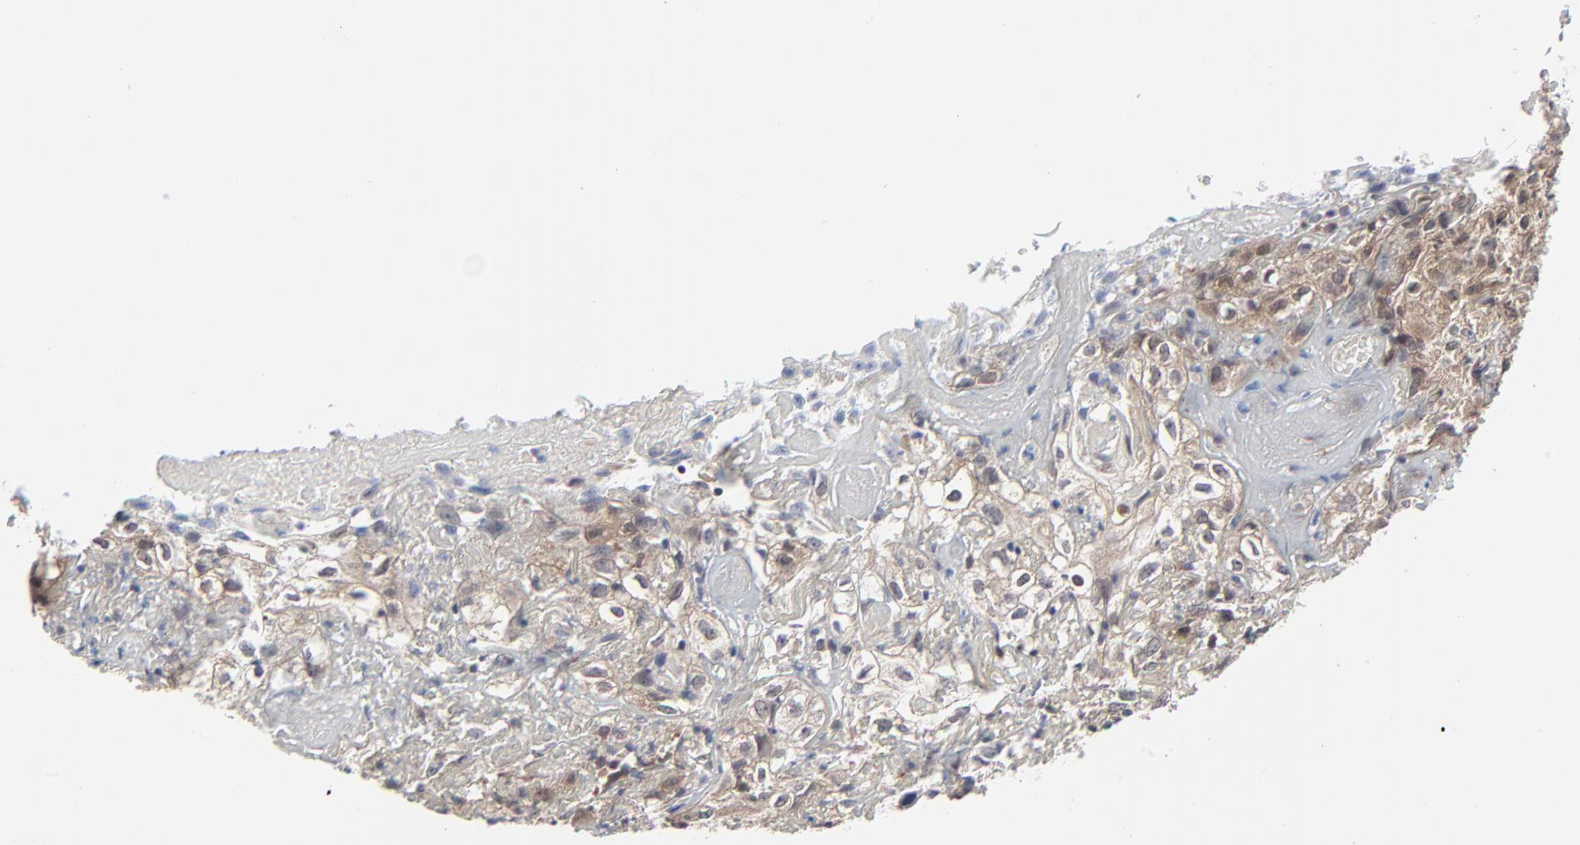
{"staining": {"intensity": "weak", "quantity": ">75%", "location": "cytoplasmic/membranous"}, "tissue": "skin cancer", "cell_type": "Tumor cells", "image_type": "cancer", "snomed": [{"axis": "morphology", "description": "Squamous cell carcinoma, NOS"}, {"axis": "topography", "description": "Skin"}], "caption": "IHC (DAB (3,3'-diaminobenzidine)) staining of skin cancer (squamous cell carcinoma) reveals weak cytoplasmic/membranous protein expression in approximately >75% of tumor cells. (Brightfield microscopy of DAB IHC at high magnification).", "gene": "RPS6KB1", "patient": {"sex": "male", "age": 65}}